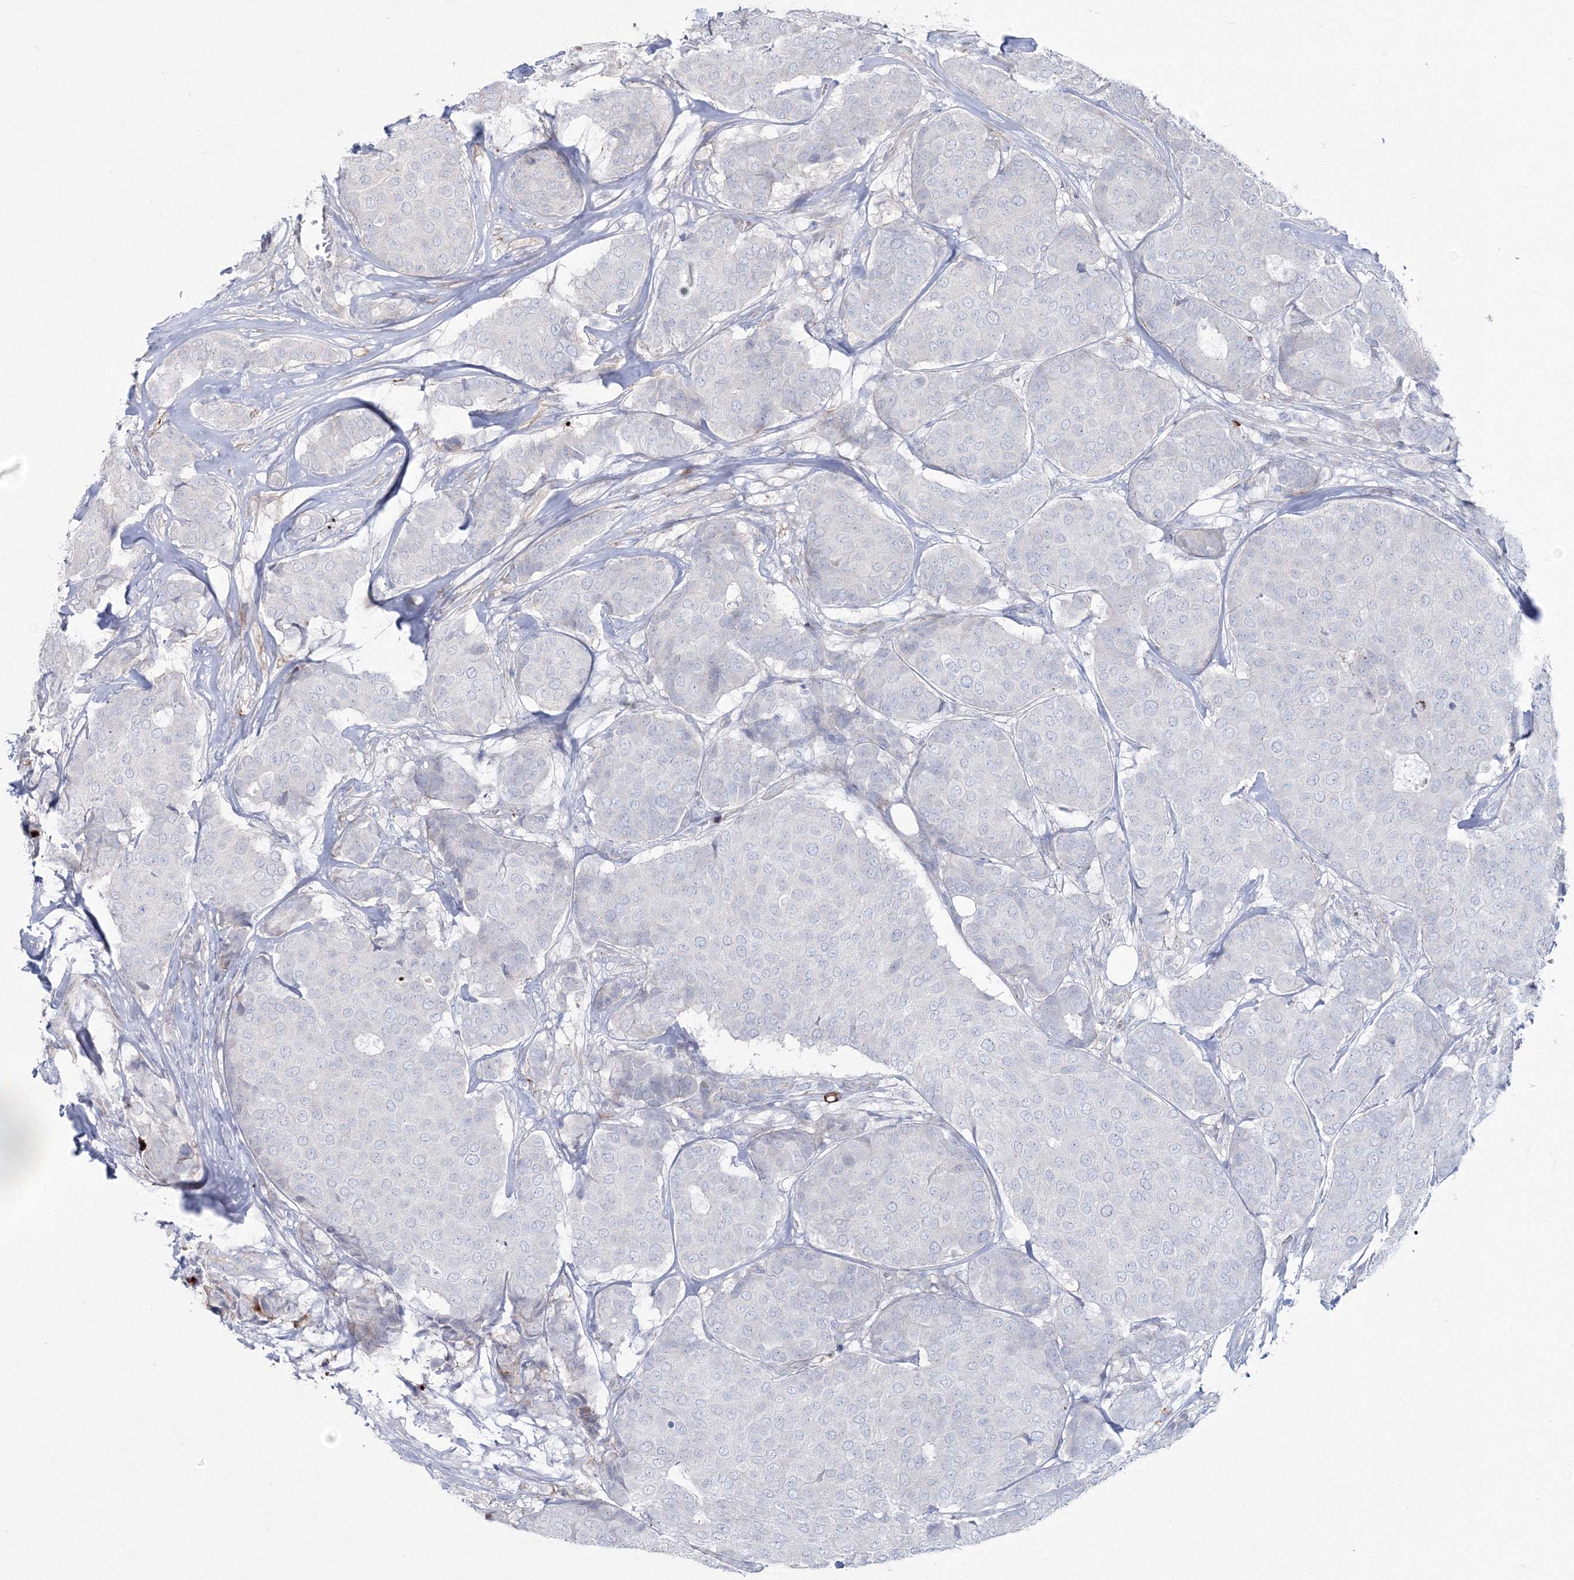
{"staining": {"intensity": "negative", "quantity": "none", "location": "none"}, "tissue": "breast cancer", "cell_type": "Tumor cells", "image_type": "cancer", "snomed": [{"axis": "morphology", "description": "Duct carcinoma"}, {"axis": "topography", "description": "Breast"}], "caption": "Tumor cells show no significant staining in breast invasive ductal carcinoma.", "gene": "HYAL2", "patient": {"sex": "female", "age": 75}}